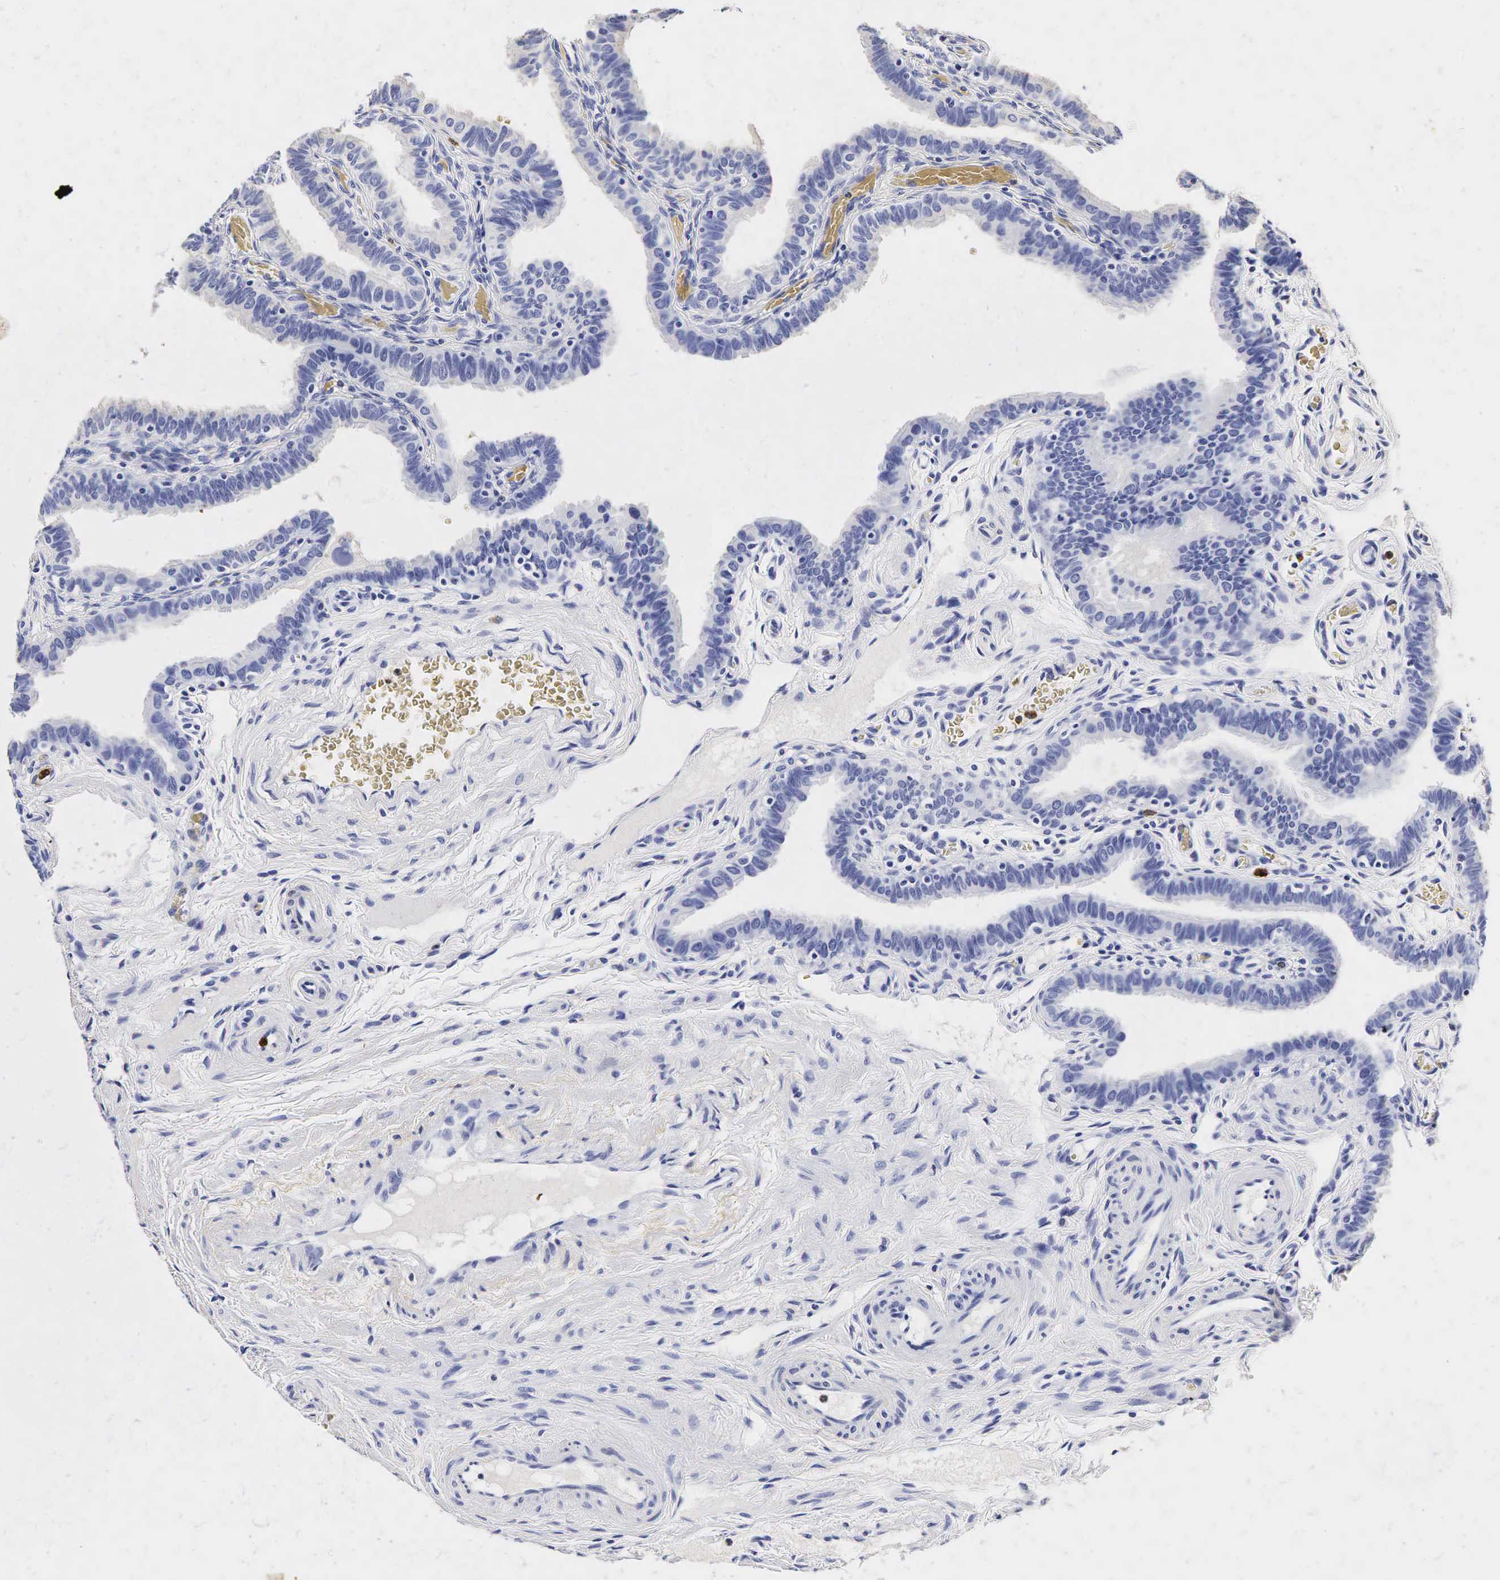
{"staining": {"intensity": "negative", "quantity": "none", "location": "none"}, "tissue": "fallopian tube", "cell_type": "Glandular cells", "image_type": "normal", "snomed": [{"axis": "morphology", "description": "Normal tissue, NOS"}, {"axis": "topography", "description": "Vagina"}, {"axis": "topography", "description": "Fallopian tube"}], "caption": "High power microscopy image of an immunohistochemistry micrograph of normal fallopian tube, revealing no significant staining in glandular cells.", "gene": "LYZ", "patient": {"sex": "female", "age": 38}}